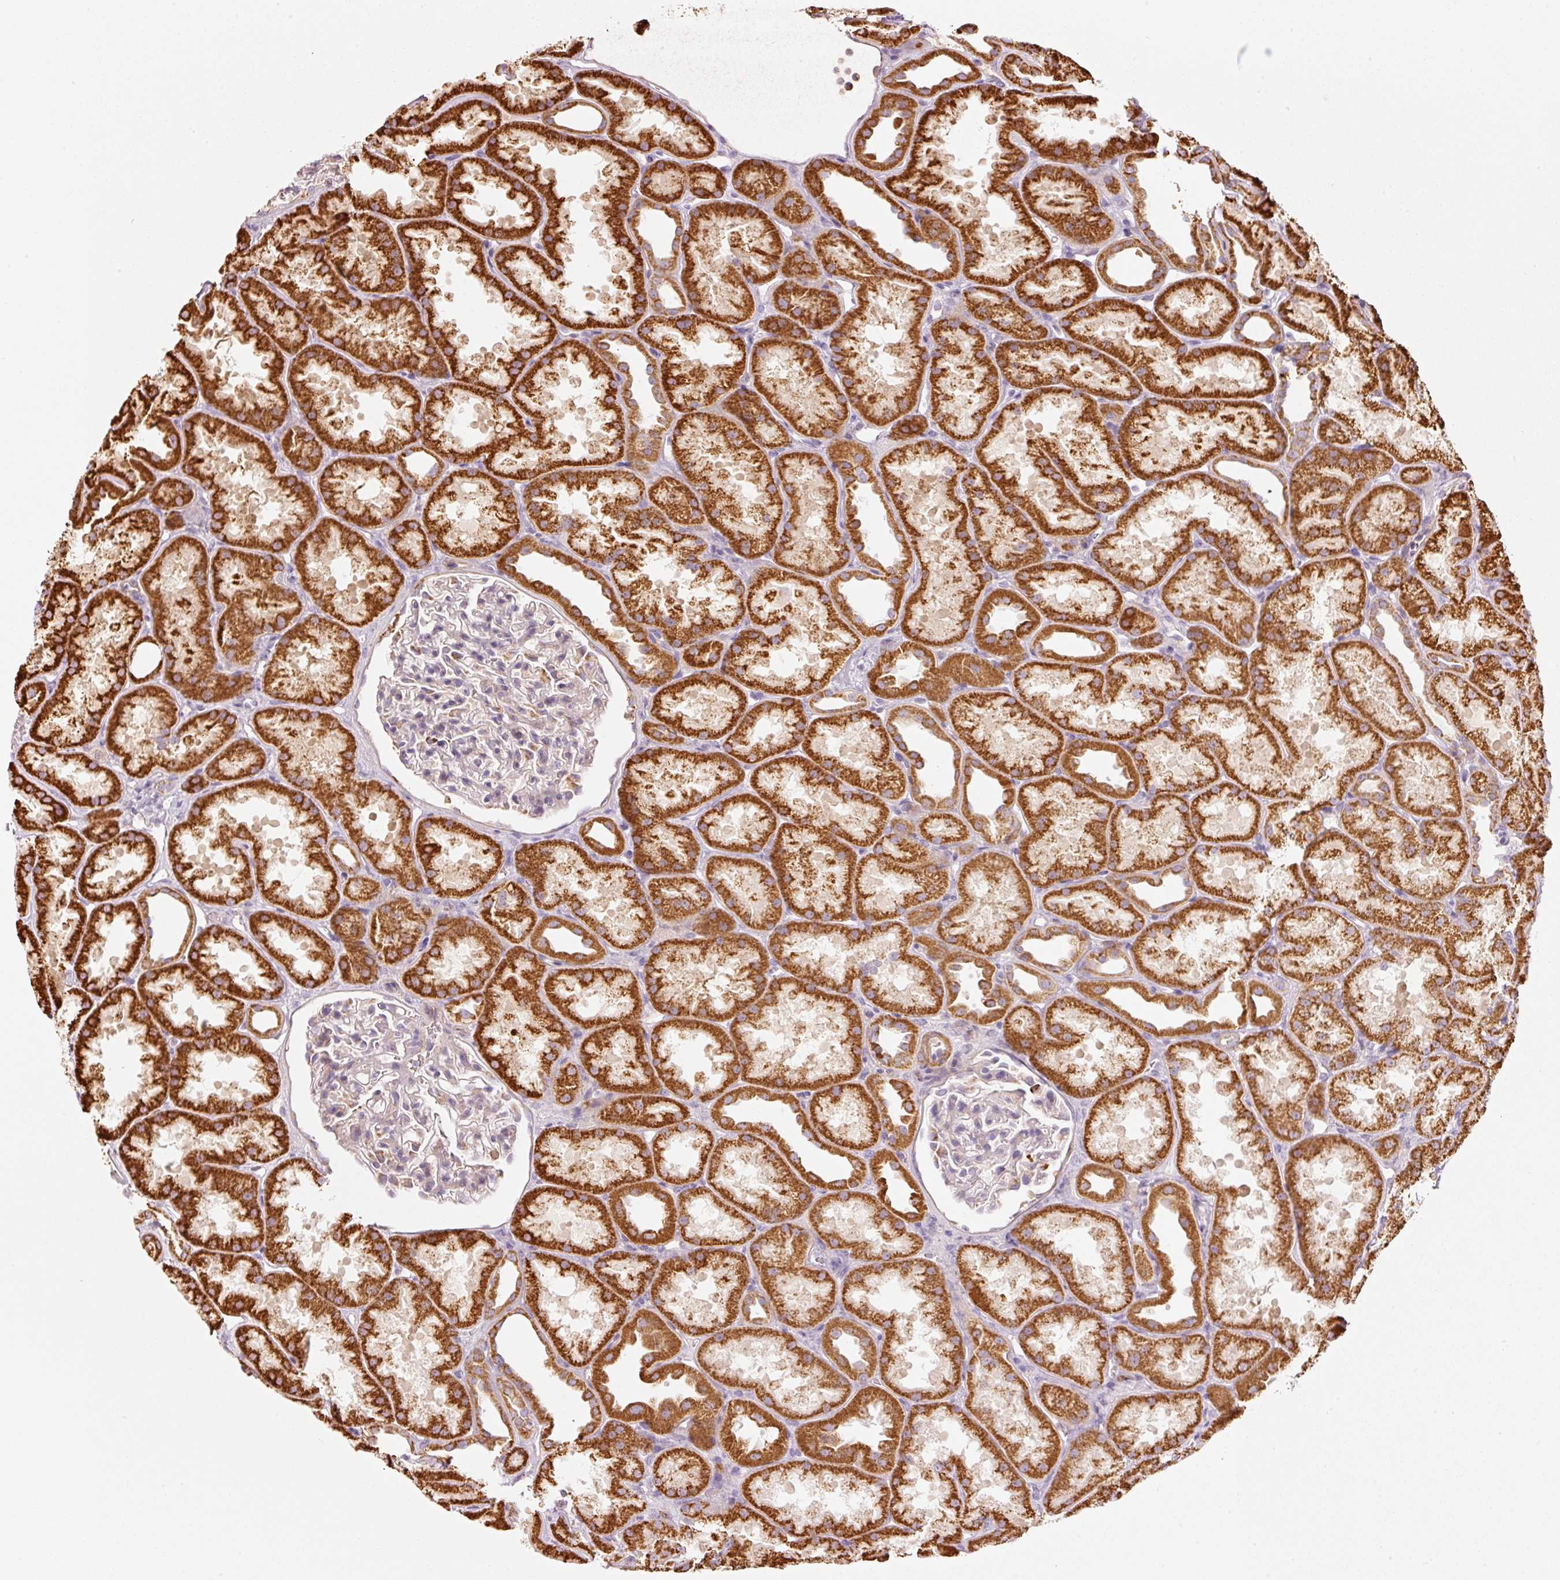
{"staining": {"intensity": "negative", "quantity": "none", "location": "none"}, "tissue": "kidney", "cell_type": "Cells in glomeruli", "image_type": "normal", "snomed": [{"axis": "morphology", "description": "Normal tissue, NOS"}, {"axis": "topography", "description": "Kidney"}], "caption": "A photomicrograph of kidney stained for a protein exhibits no brown staining in cells in glomeruli. The staining is performed using DAB (3,3'-diaminobenzidine) brown chromogen with nuclei counter-stained in using hematoxylin.", "gene": "C17orf98", "patient": {"sex": "male", "age": 61}}